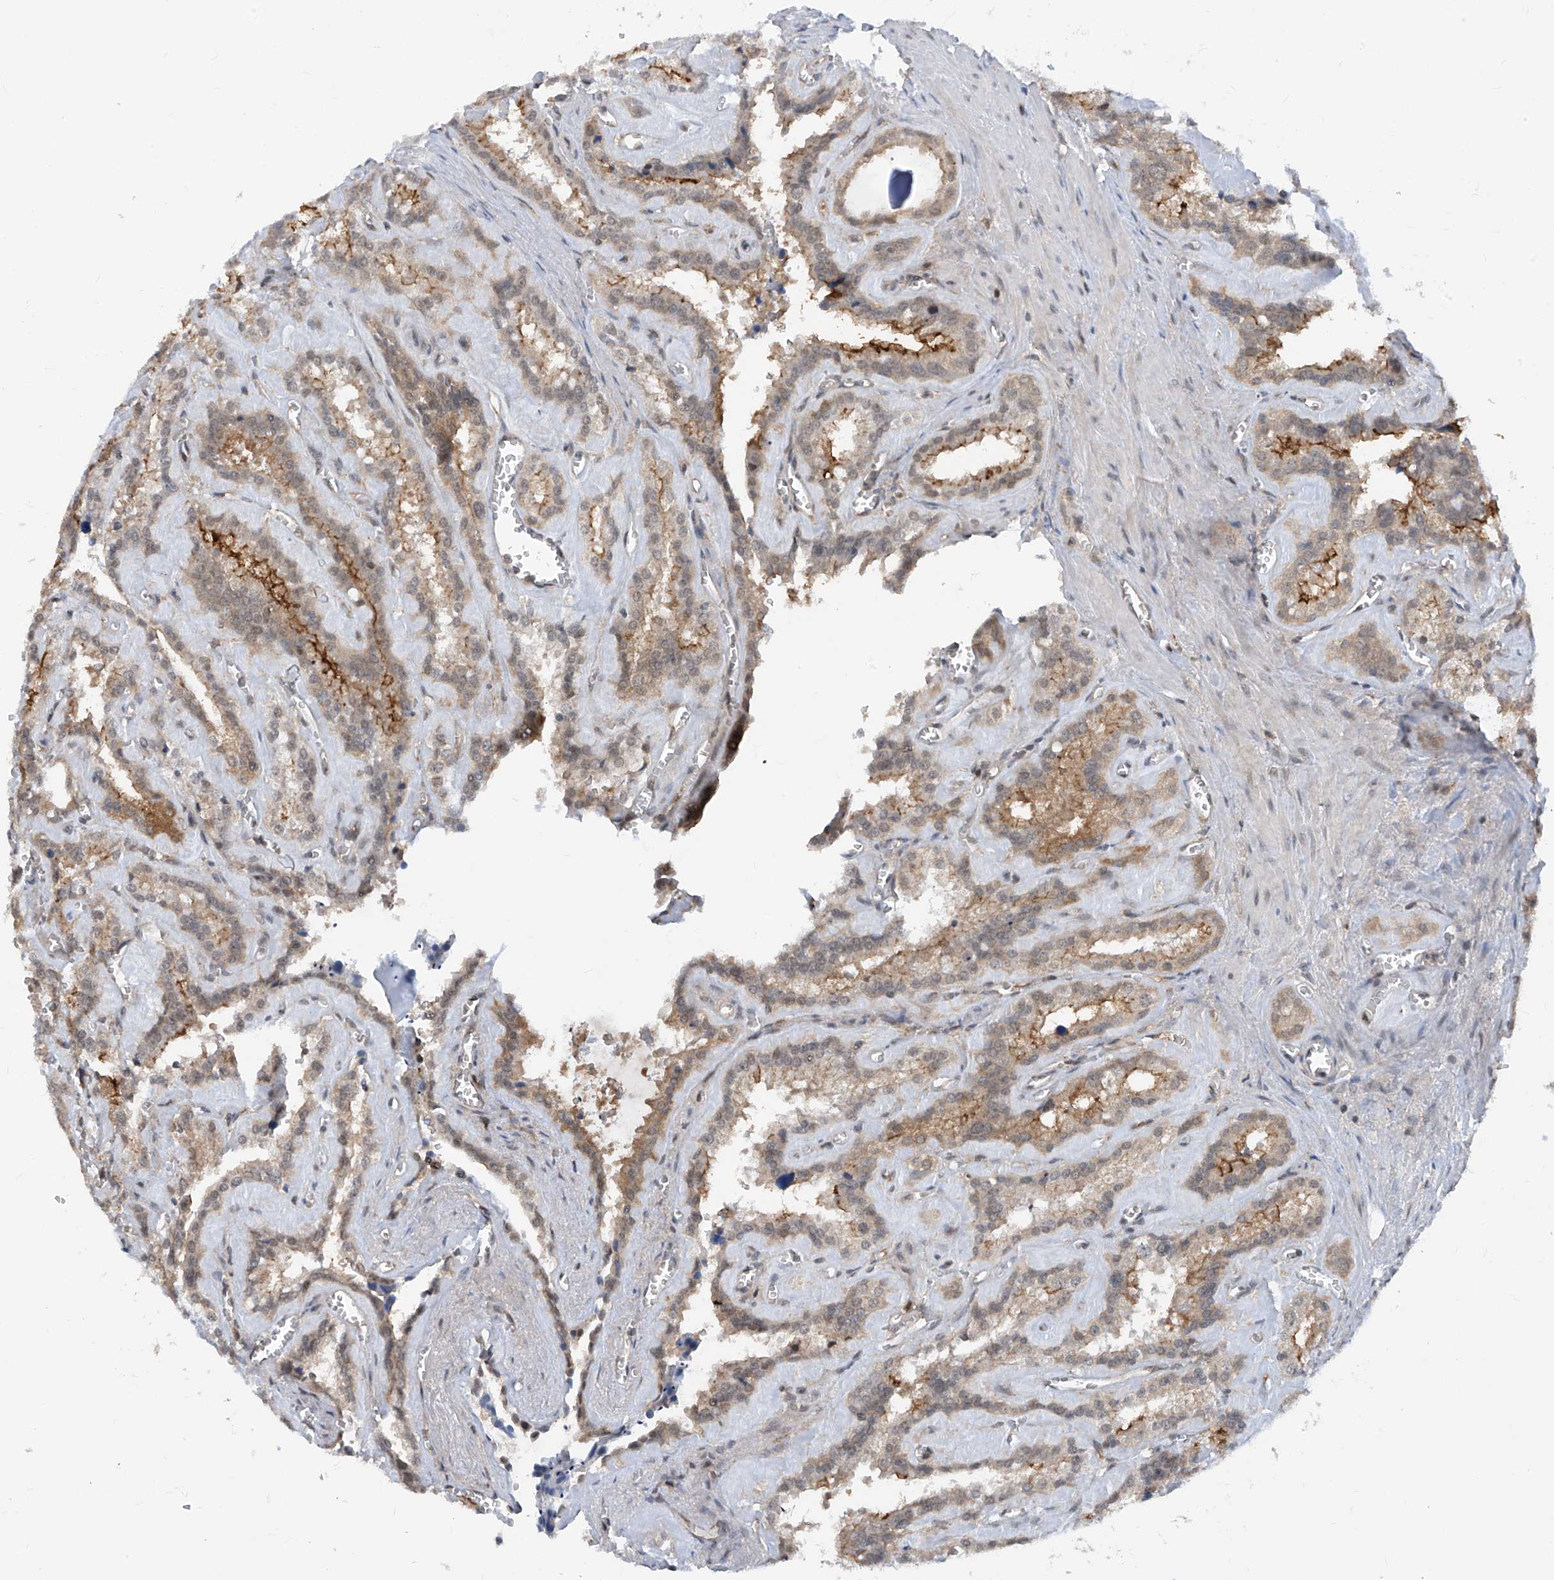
{"staining": {"intensity": "moderate", "quantity": "25%-75%", "location": "cytoplasmic/membranous"}, "tissue": "seminal vesicle", "cell_type": "Glandular cells", "image_type": "normal", "snomed": [{"axis": "morphology", "description": "Normal tissue, NOS"}, {"axis": "topography", "description": "Prostate"}, {"axis": "topography", "description": "Seminal veicle"}], "caption": "Protein analysis of normal seminal vesicle displays moderate cytoplasmic/membranous expression in about 25%-75% of glandular cells.", "gene": "ZNF358", "patient": {"sex": "male", "age": 59}}